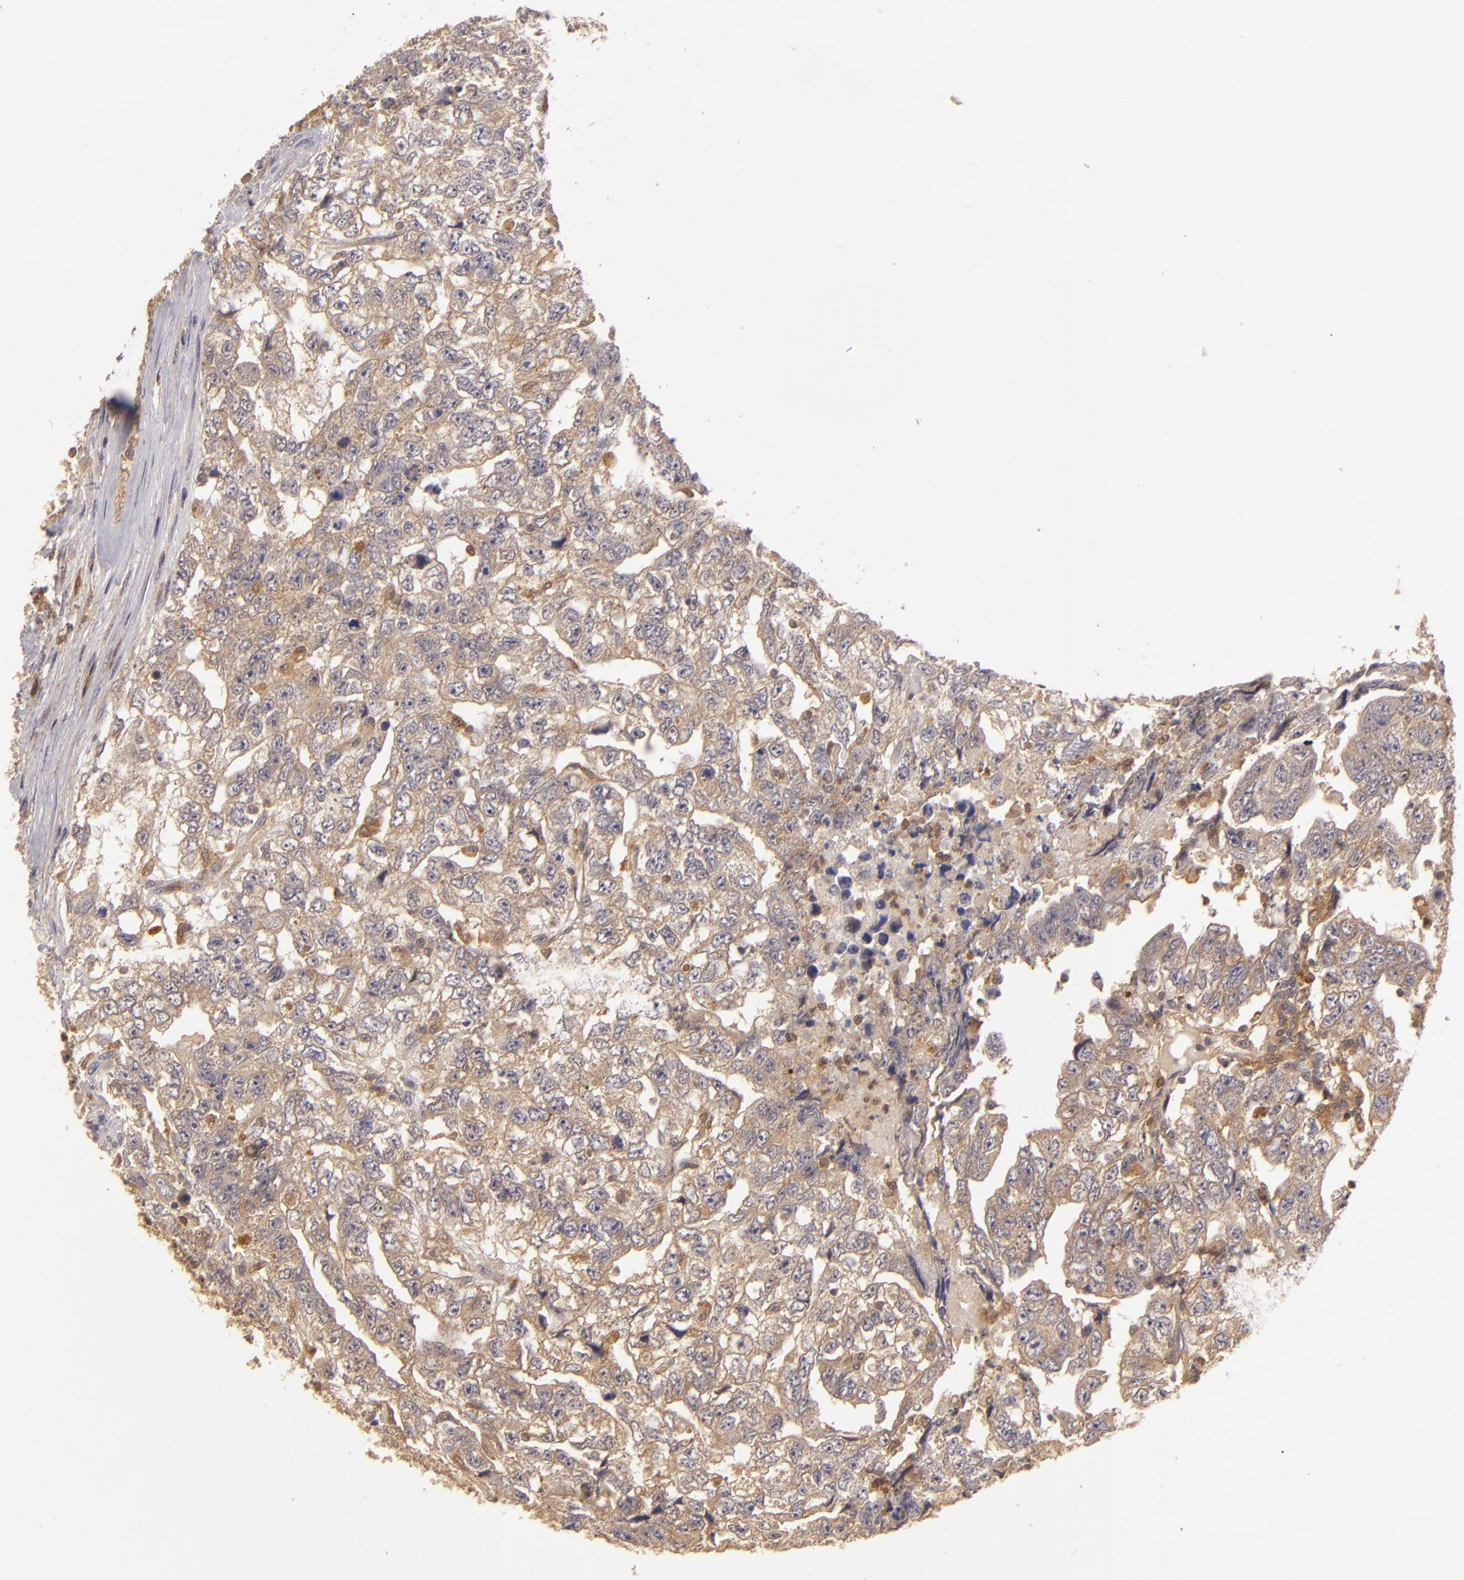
{"staining": {"intensity": "moderate", "quantity": ">75%", "location": "cytoplasmic/membranous"}, "tissue": "testis cancer", "cell_type": "Tumor cells", "image_type": "cancer", "snomed": [{"axis": "morphology", "description": "Carcinoma, Embryonal, NOS"}, {"axis": "topography", "description": "Testis"}], "caption": "This is a micrograph of immunohistochemistry (IHC) staining of embryonal carcinoma (testis), which shows moderate staining in the cytoplasmic/membranous of tumor cells.", "gene": "PRKCD", "patient": {"sex": "male", "age": 36}}